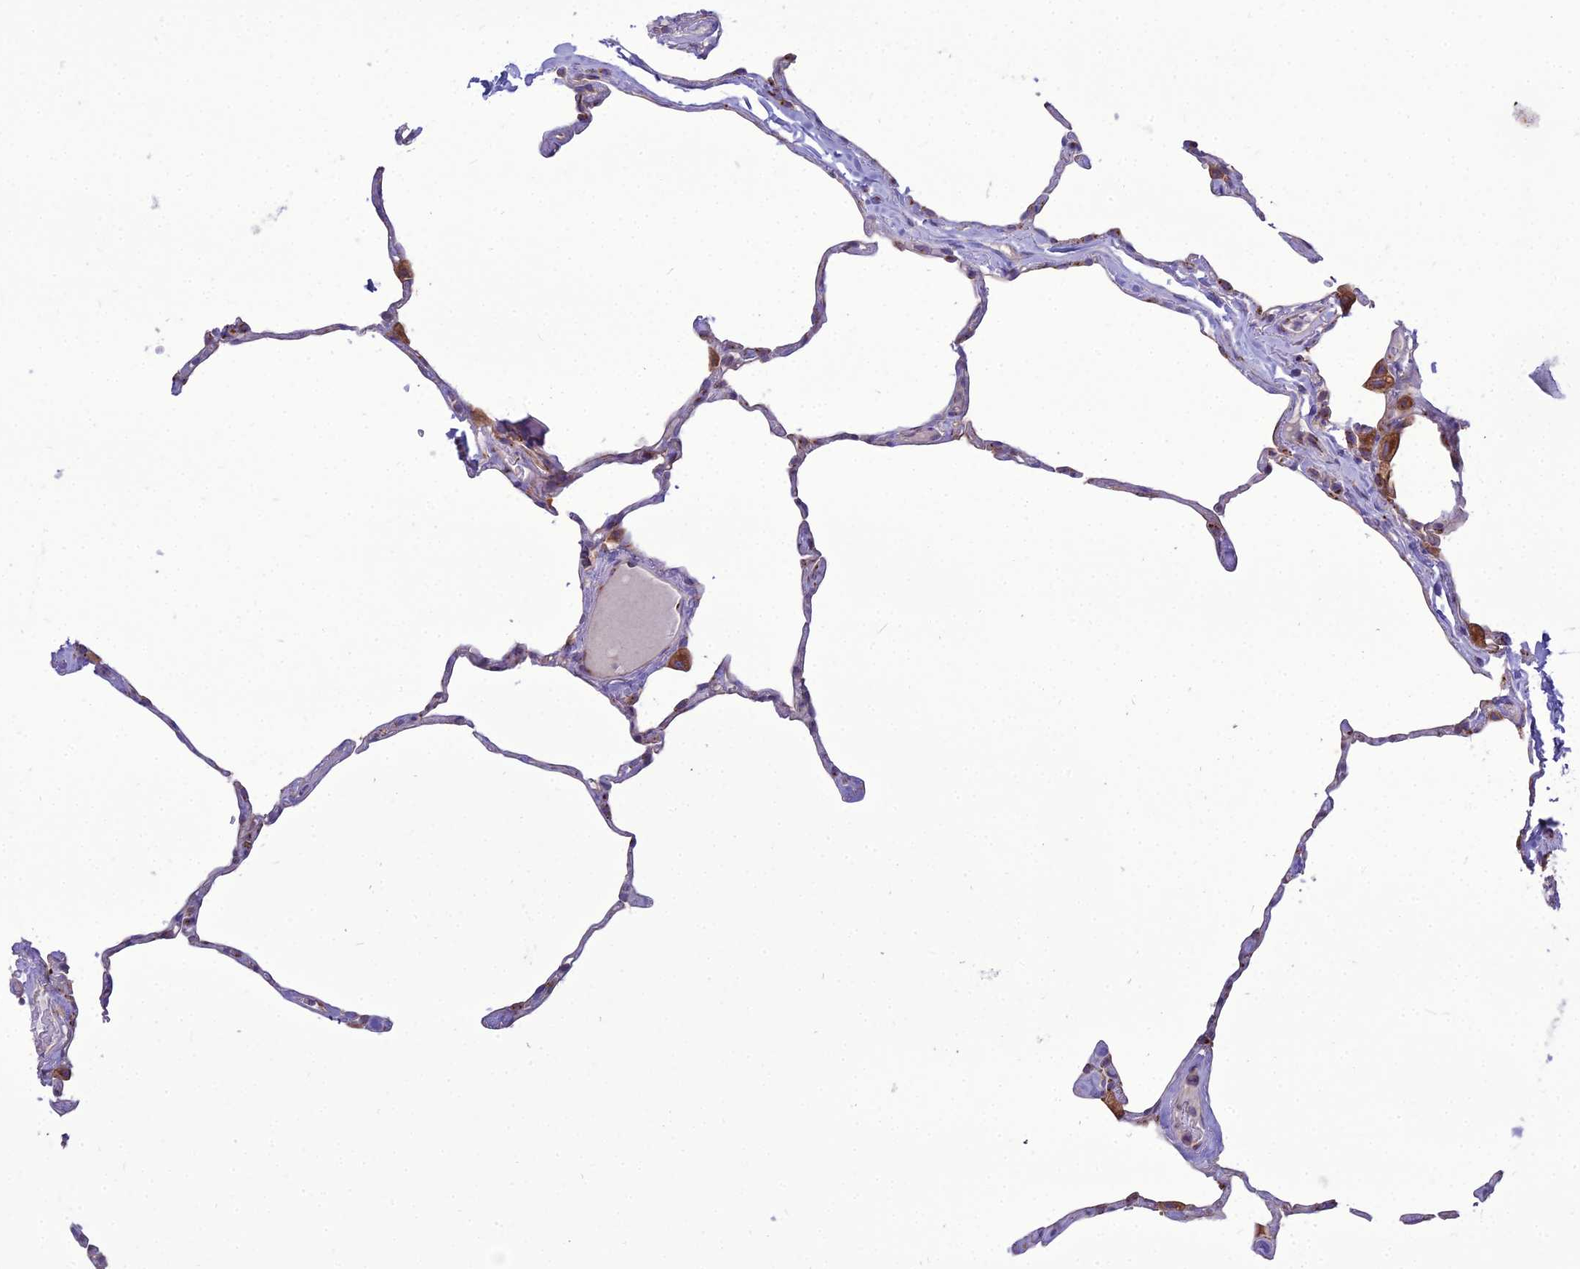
{"staining": {"intensity": "moderate", "quantity": "<25%", "location": "cytoplasmic/membranous"}, "tissue": "lung", "cell_type": "Alveolar cells", "image_type": "normal", "snomed": [{"axis": "morphology", "description": "Normal tissue, NOS"}, {"axis": "topography", "description": "Lung"}], "caption": "DAB immunohistochemical staining of unremarkable human lung exhibits moderate cytoplasmic/membranous protein expression in about <25% of alveolar cells. The staining was performed using DAB to visualize the protein expression in brown, while the nuclei were stained in blue with hematoxylin (Magnification: 20x).", "gene": "SPRYD7", "patient": {"sex": "male", "age": 65}}